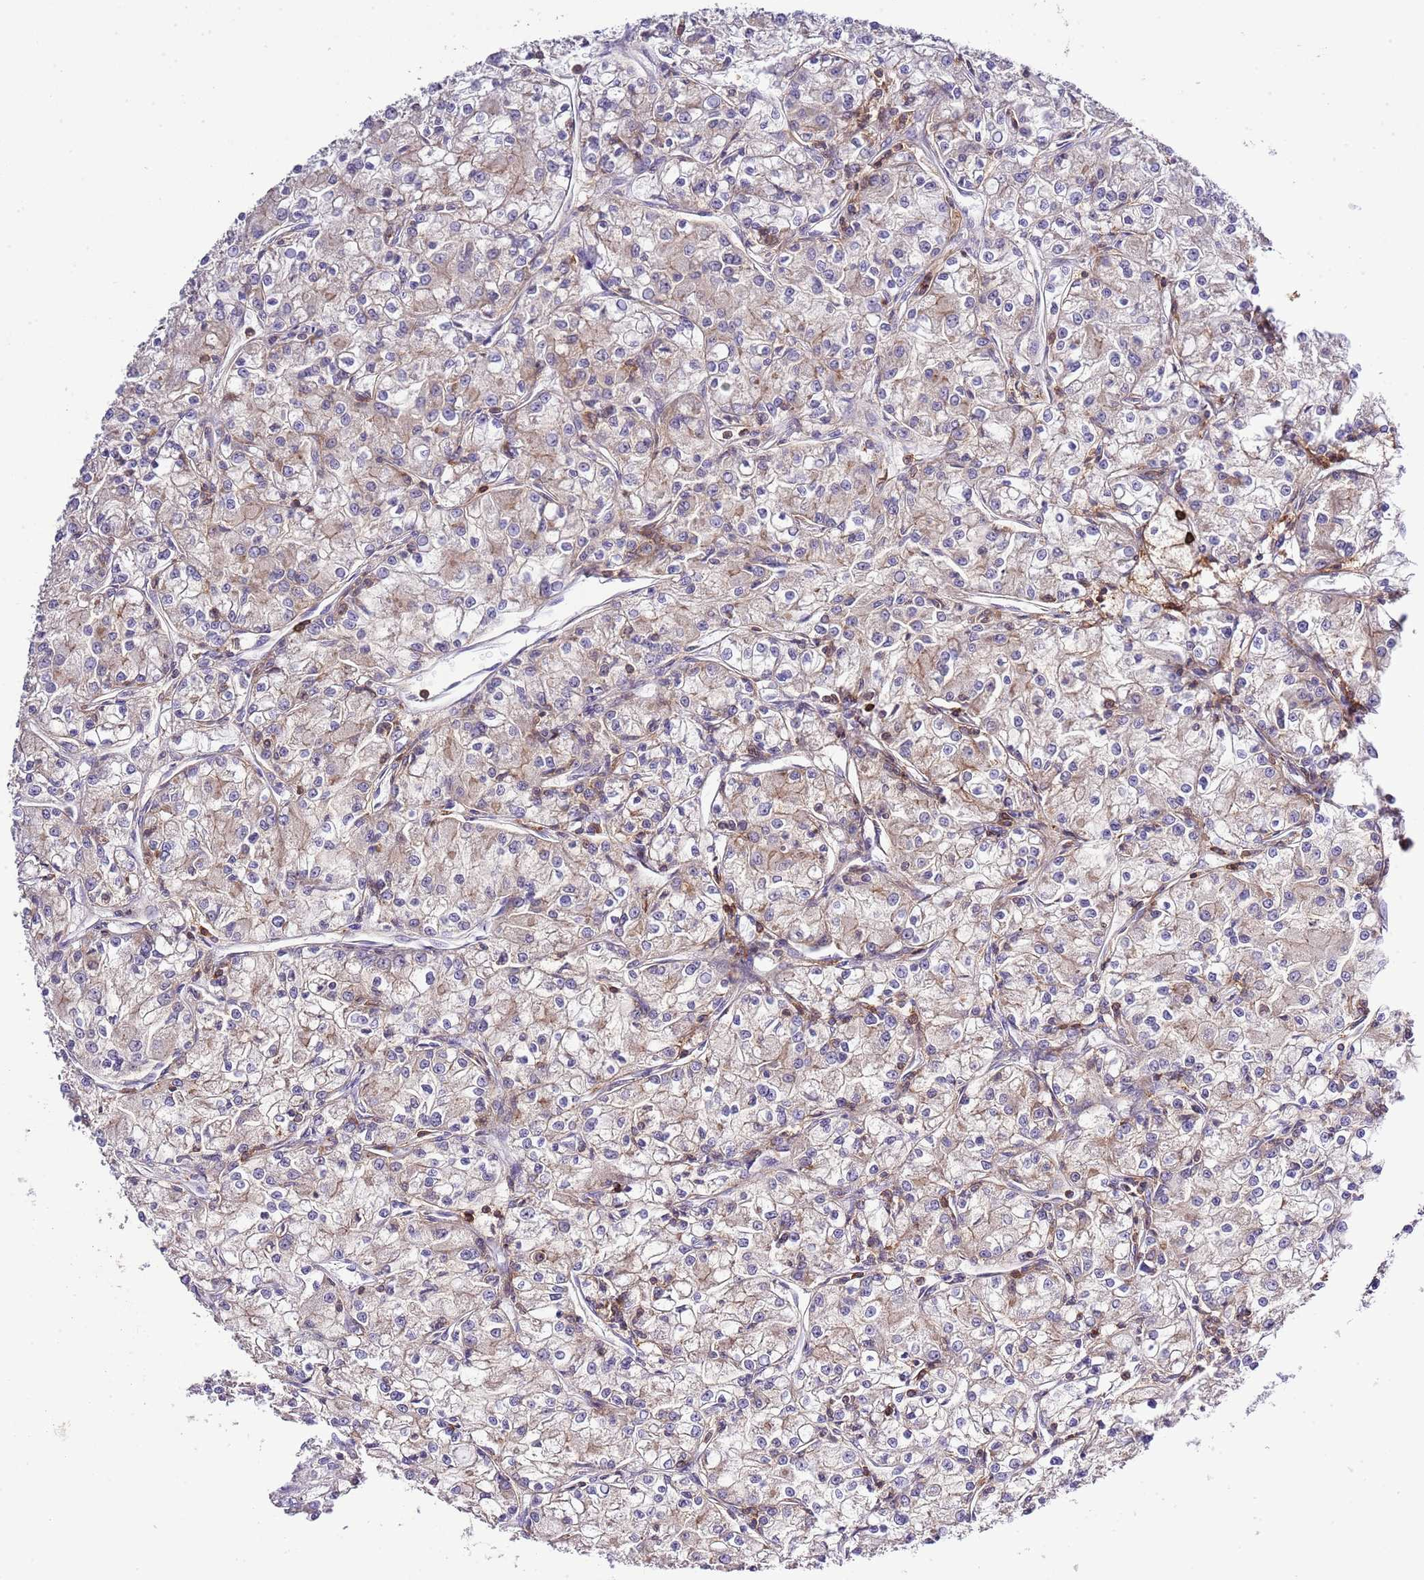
{"staining": {"intensity": "weak", "quantity": "<25%", "location": "cytoplasmic/membranous"}, "tissue": "renal cancer", "cell_type": "Tumor cells", "image_type": "cancer", "snomed": [{"axis": "morphology", "description": "Adenocarcinoma, NOS"}, {"axis": "topography", "description": "Kidney"}], "caption": "There is no significant positivity in tumor cells of renal cancer (adenocarcinoma).", "gene": "EFHD1", "patient": {"sex": "female", "age": 59}}